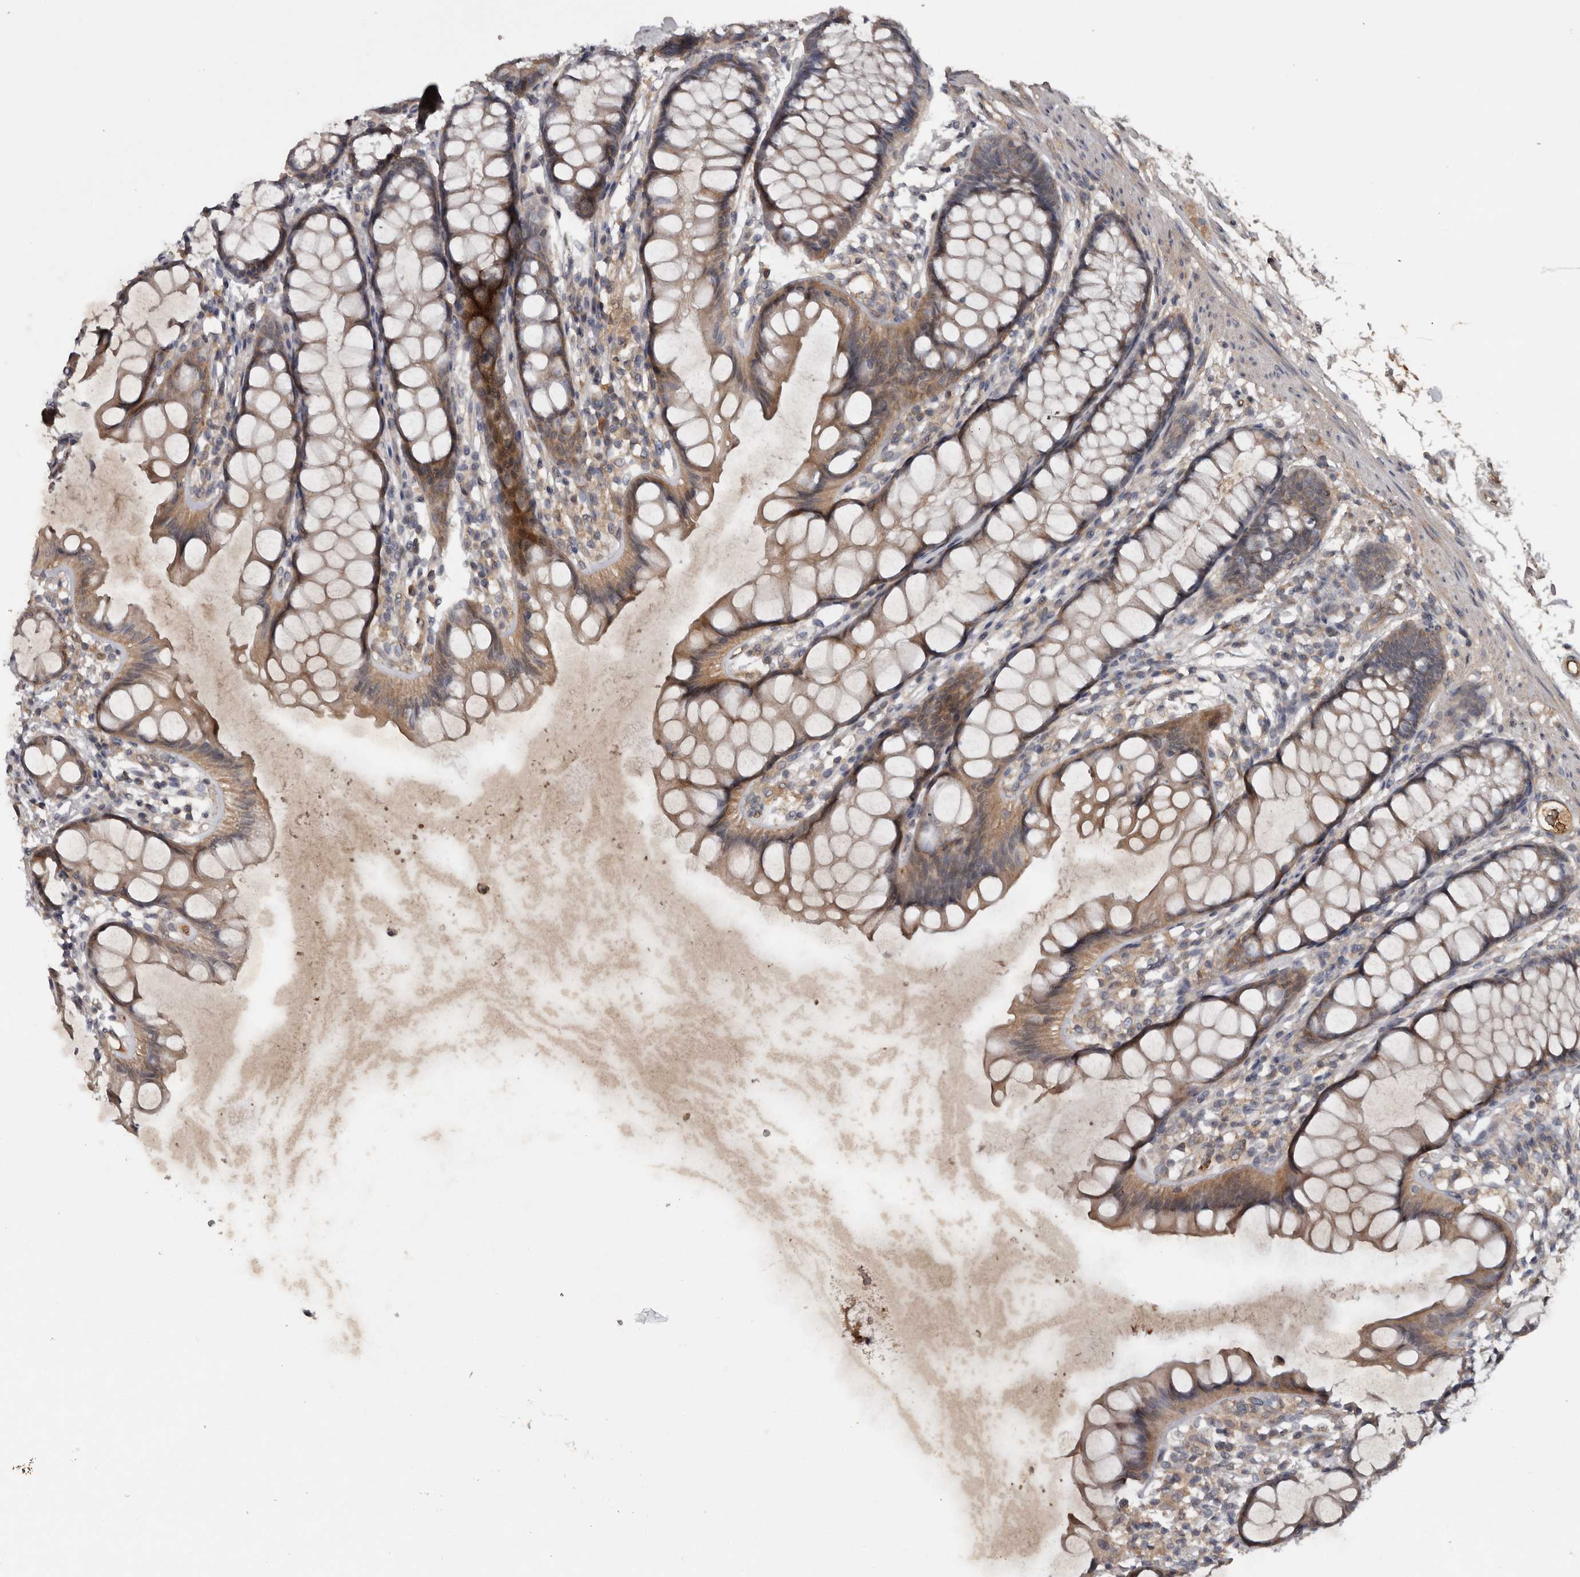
{"staining": {"intensity": "moderate", "quantity": ">75%", "location": "cytoplasmic/membranous"}, "tissue": "rectum", "cell_type": "Glandular cells", "image_type": "normal", "snomed": [{"axis": "morphology", "description": "Normal tissue, NOS"}, {"axis": "topography", "description": "Rectum"}], "caption": "Human rectum stained for a protein (brown) shows moderate cytoplasmic/membranous positive staining in about >75% of glandular cells.", "gene": "DNAJB4", "patient": {"sex": "female", "age": 65}}